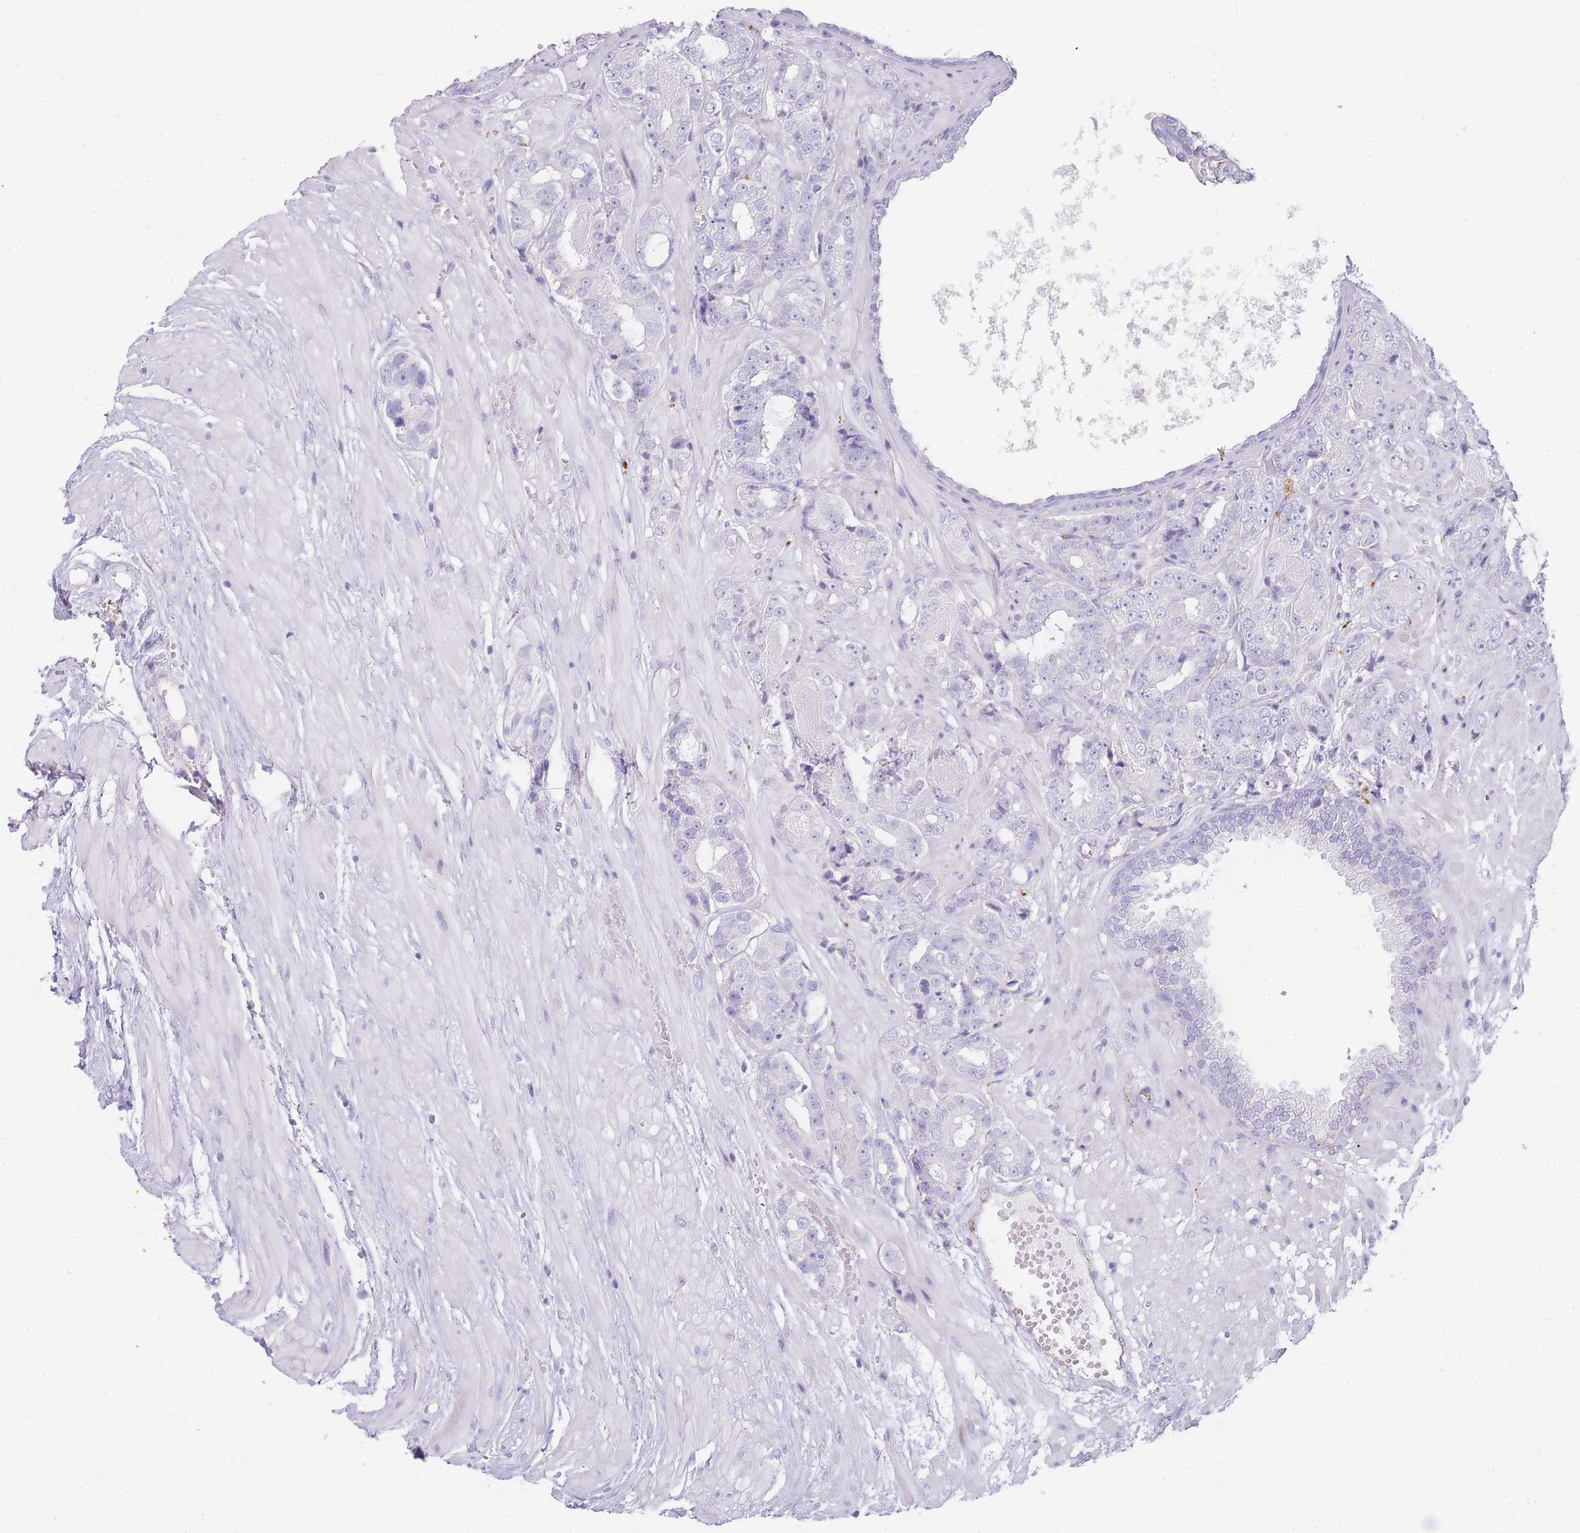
{"staining": {"intensity": "negative", "quantity": "none", "location": "none"}, "tissue": "prostate cancer", "cell_type": "Tumor cells", "image_type": "cancer", "snomed": [{"axis": "morphology", "description": "Adenocarcinoma, High grade"}, {"axis": "topography", "description": "Prostate"}], "caption": "This histopathology image is of prostate cancer stained with immunohistochemistry to label a protein in brown with the nuclei are counter-stained blue. There is no staining in tumor cells.", "gene": "RHO", "patient": {"sex": "male", "age": 71}}